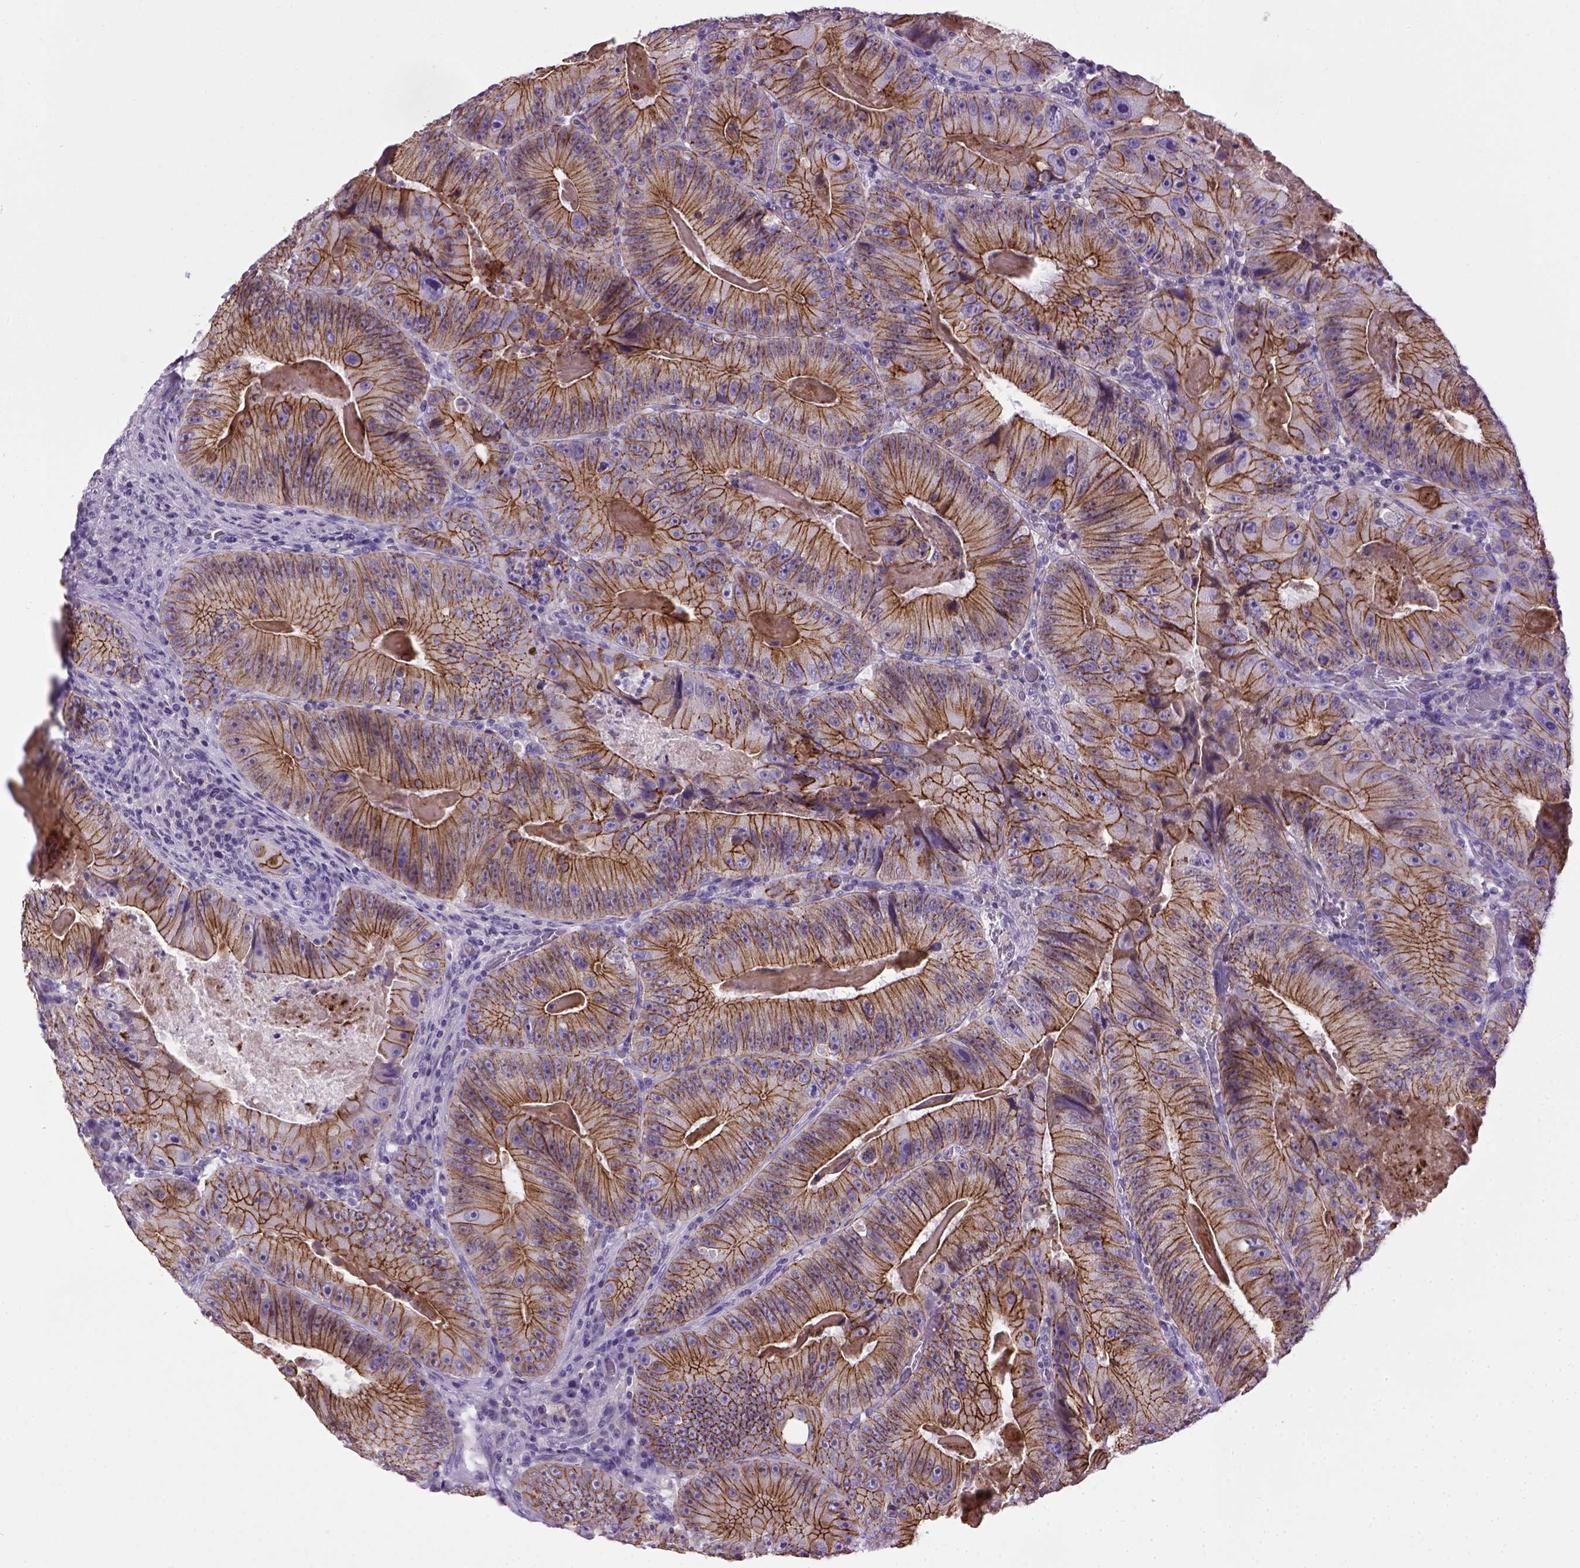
{"staining": {"intensity": "strong", "quantity": ">75%", "location": "cytoplasmic/membranous"}, "tissue": "colorectal cancer", "cell_type": "Tumor cells", "image_type": "cancer", "snomed": [{"axis": "morphology", "description": "Adenocarcinoma, NOS"}, {"axis": "topography", "description": "Colon"}], "caption": "Immunohistochemical staining of colorectal cancer exhibits high levels of strong cytoplasmic/membranous protein staining in about >75% of tumor cells.", "gene": "CDH1", "patient": {"sex": "female", "age": 86}}